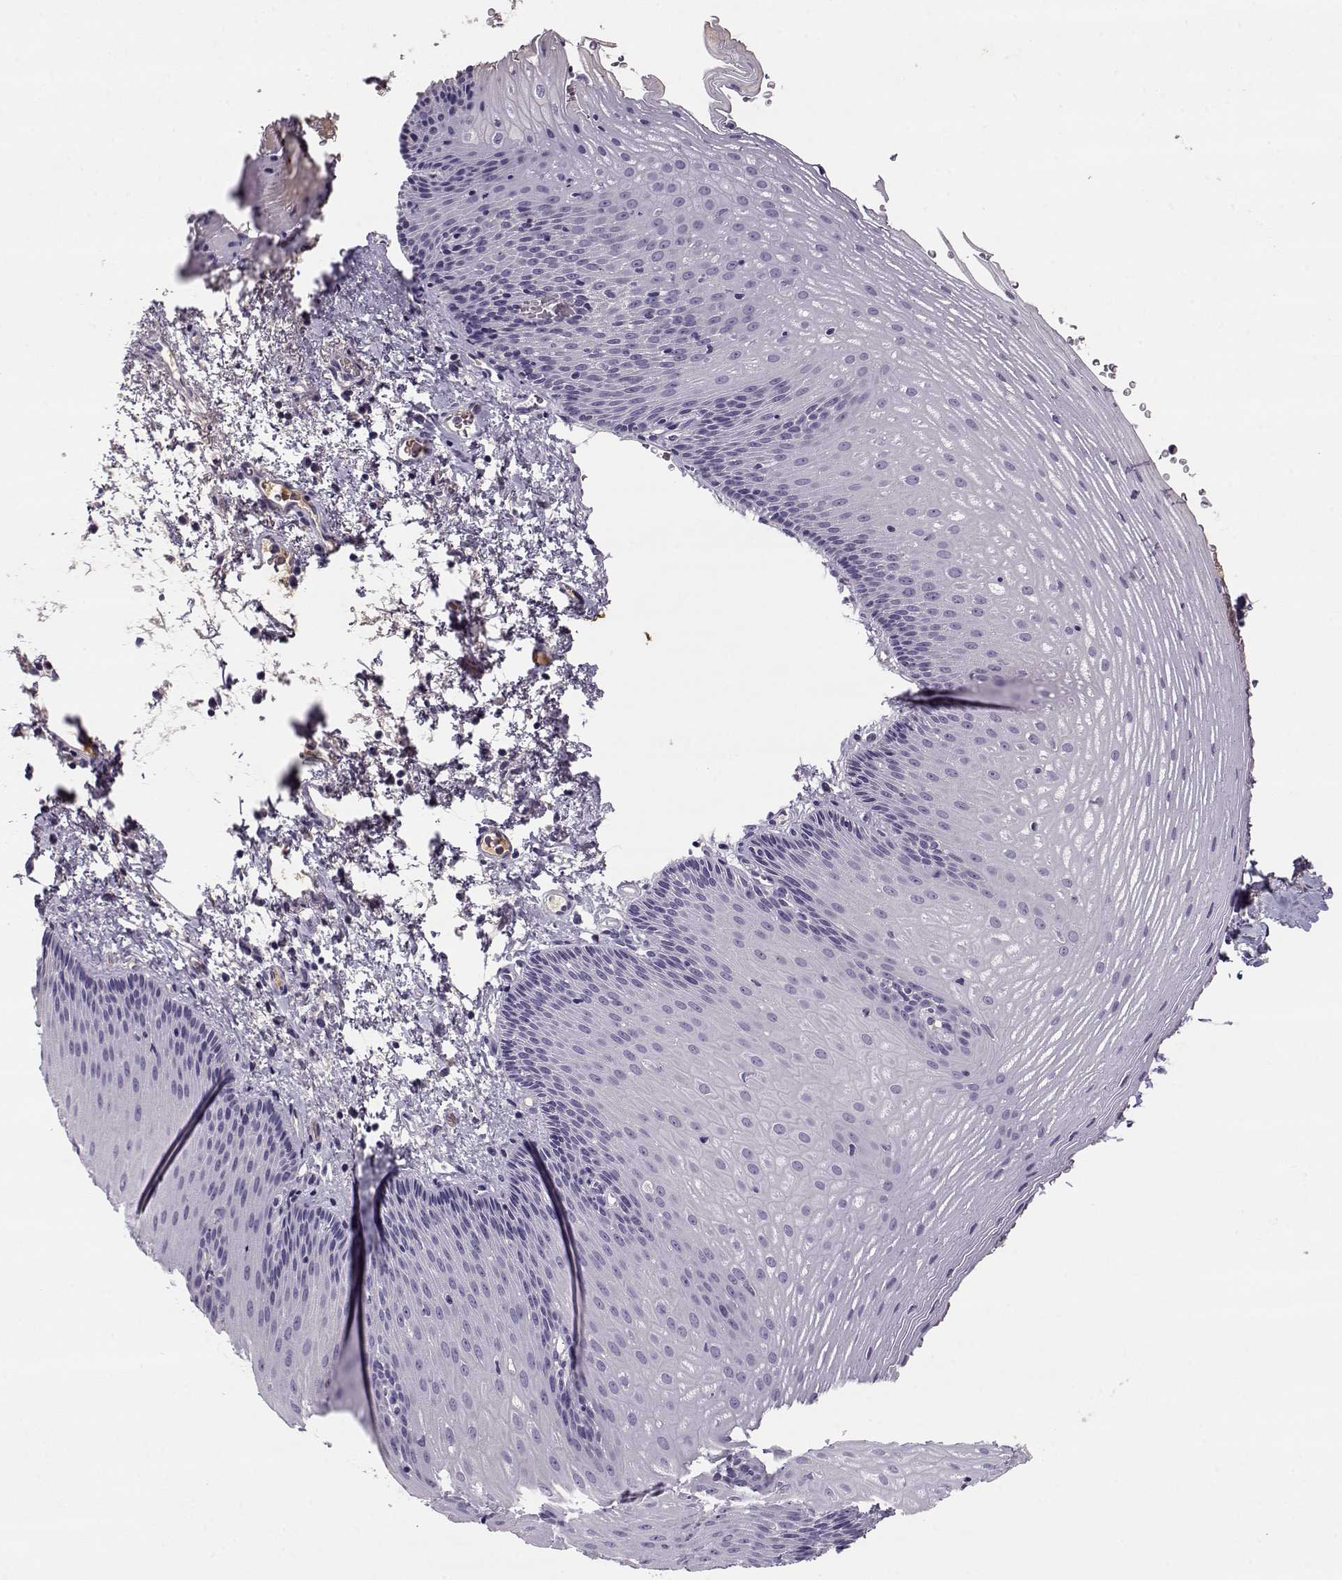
{"staining": {"intensity": "negative", "quantity": "none", "location": "none"}, "tissue": "esophagus", "cell_type": "Squamous epithelial cells", "image_type": "normal", "snomed": [{"axis": "morphology", "description": "Normal tissue, NOS"}, {"axis": "topography", "description": "Esophagus"}], "caption": "IHC photomicrograph of benign human esophagus stained for a protein (brown), which shows no staining in squamous epithelial cells. The staining was performed using DAB to visualize the protein expression in brown, while the nuclei were stained in blue with hematoxylin (Magnification: 20x).", "gene": "SLCO6A1", "patient": {"sex": "male", "age": 76}}